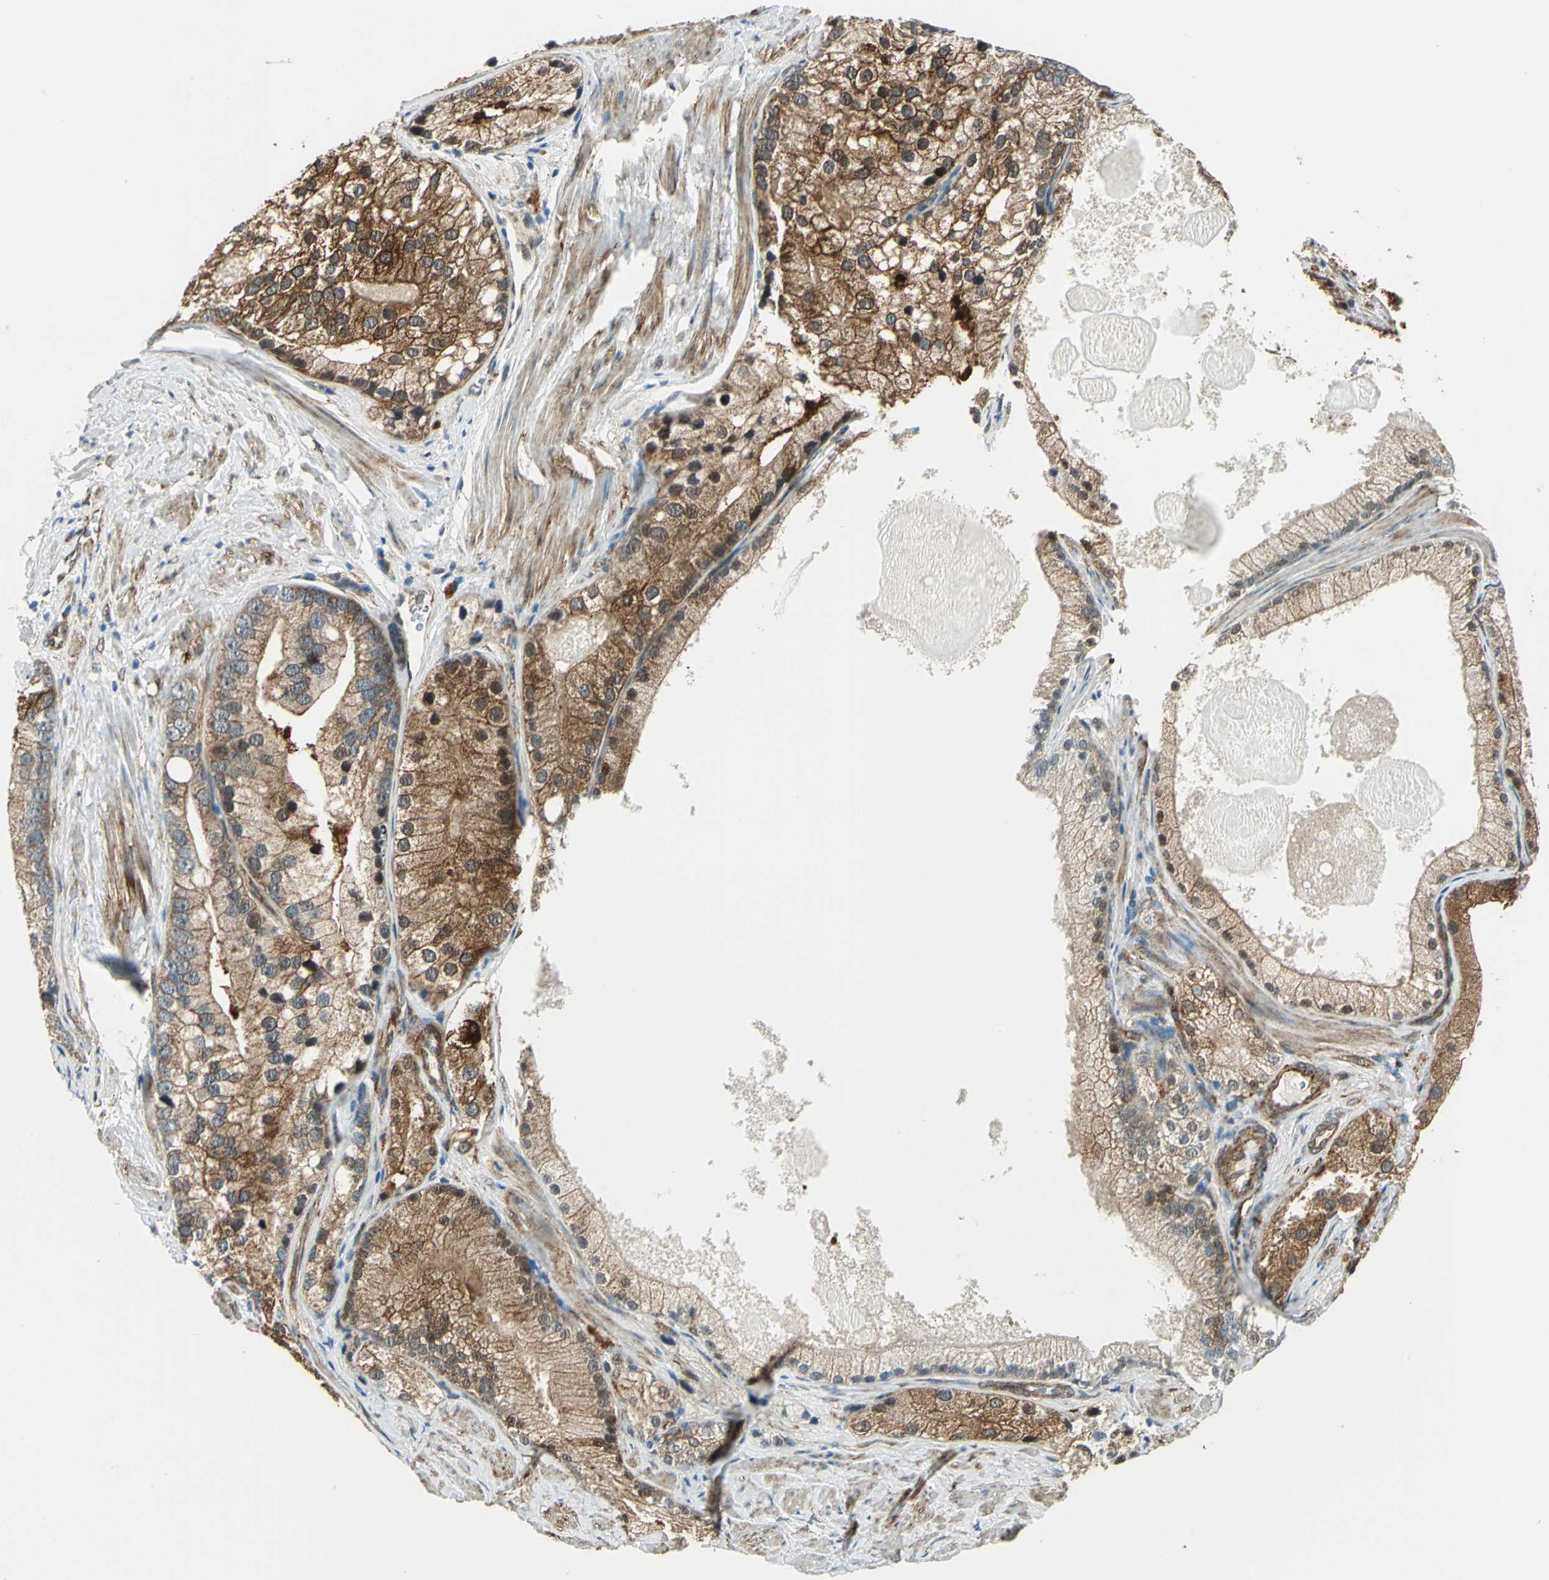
{"staining": {"intensity": "strong", "quantity": ">75%", "location": "cytoplasmic/membranous"}, "tissue": "prostate cancer", "cell_type": "Tumor cells", "image_type": "cancer", "snomed": [{"axis": "morphology", "description": "Adenocarcinoma, Low grade"}, {"axis": "topography", "description": "Prostate"}], "caption": "Prostate cancer (low-grade adenocarcinoma) tissue displays strong cytoplasmic/membranous positivity in approximately >75% of tumor cells (DAB = brown stain, brightfield microscopy at high magnification).", "gene": "HSPB1", "patient": {"sex": "male", "age": 69}}